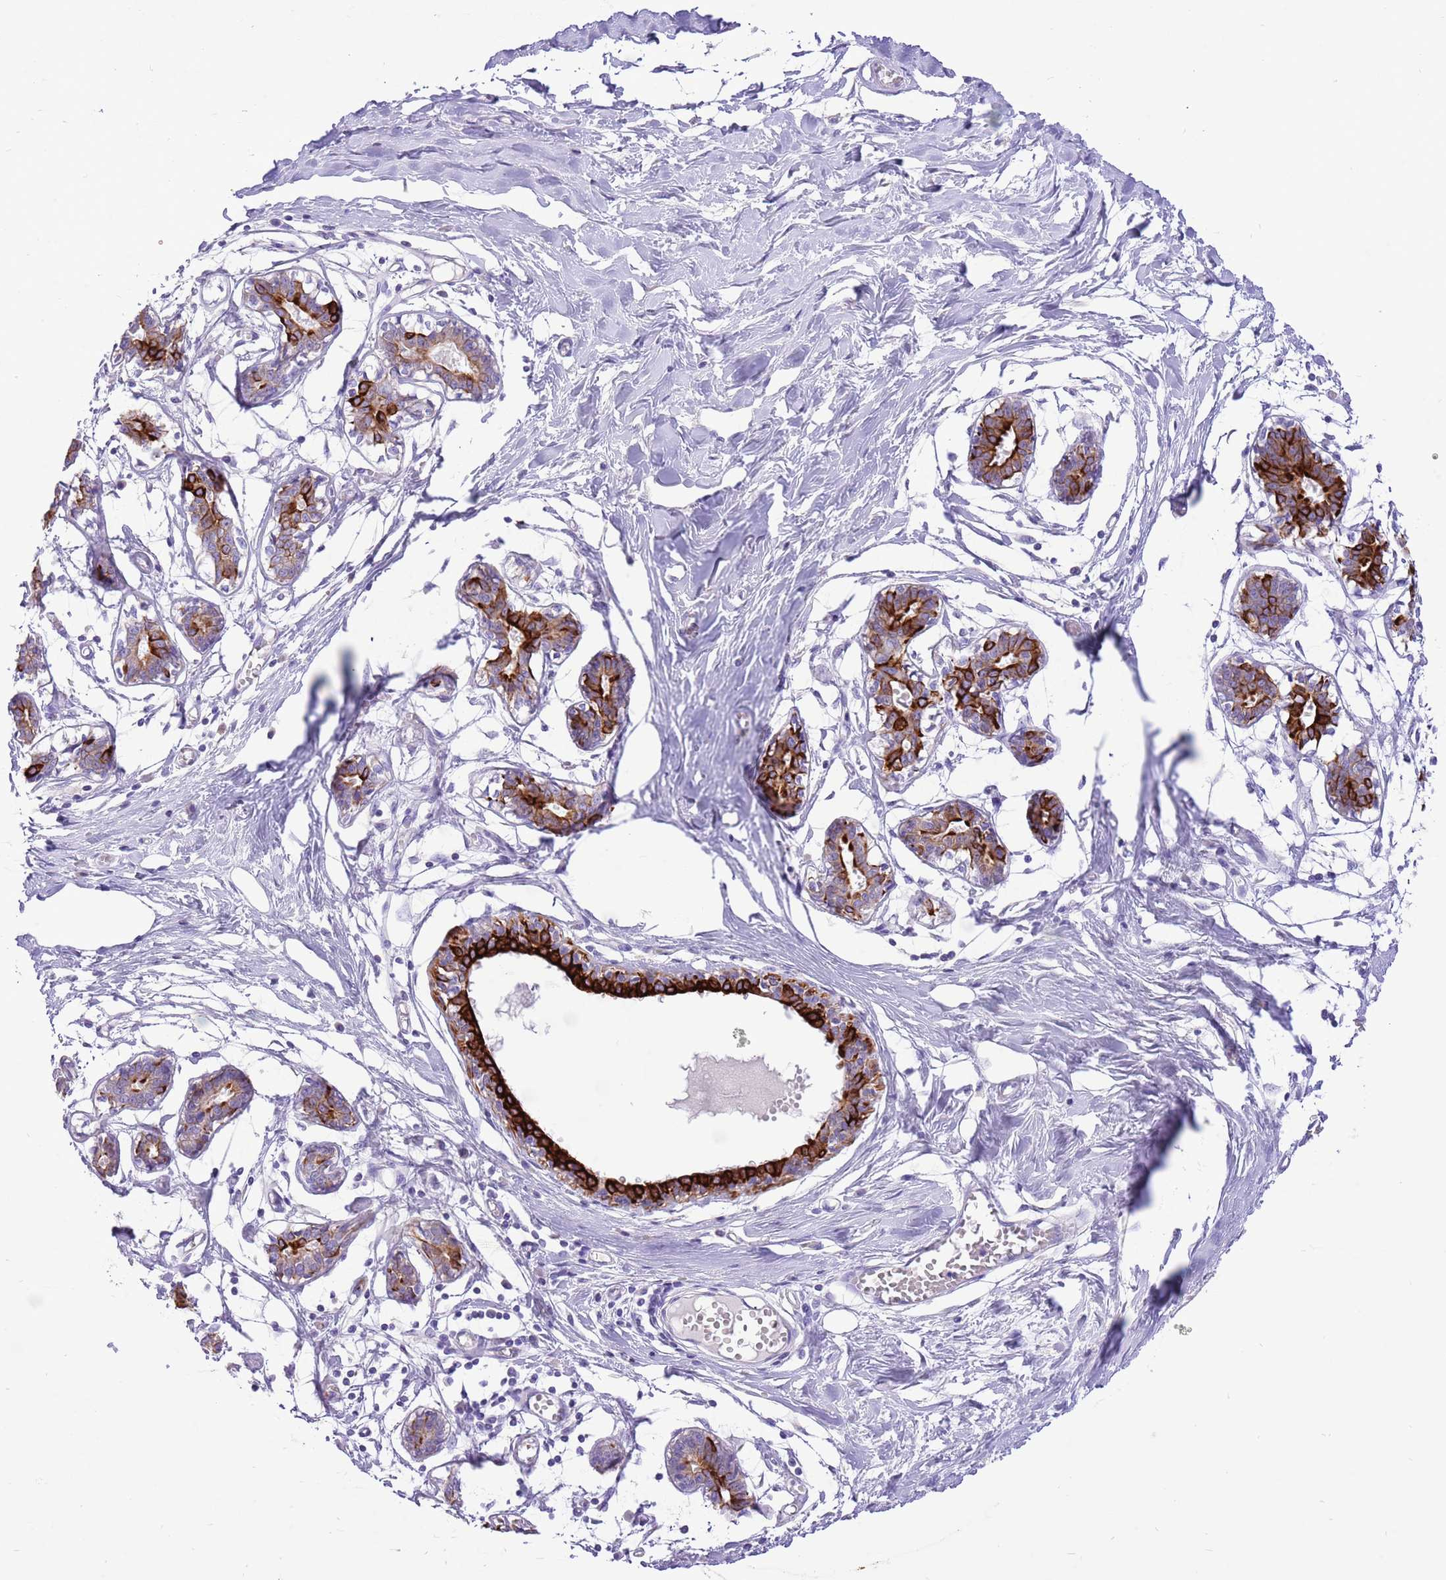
{"staining": {"intensity": "negative", "quantity": "none", "location": "none"}, "tissue": "breast", "cell_type": "Adipocytes", "image_type": "normal", "snomed": [{"axis": "morphology", "description": "Normal tissue, NOS"}, {"axis": "topography", "description": "Breast"}], "caption": "A micrograph of human breast is negative for staining in adipocytes. Nuclei are stained in blue.", "gene": "R3HDM4", "patient": {"sex": "female", "age": 27}}